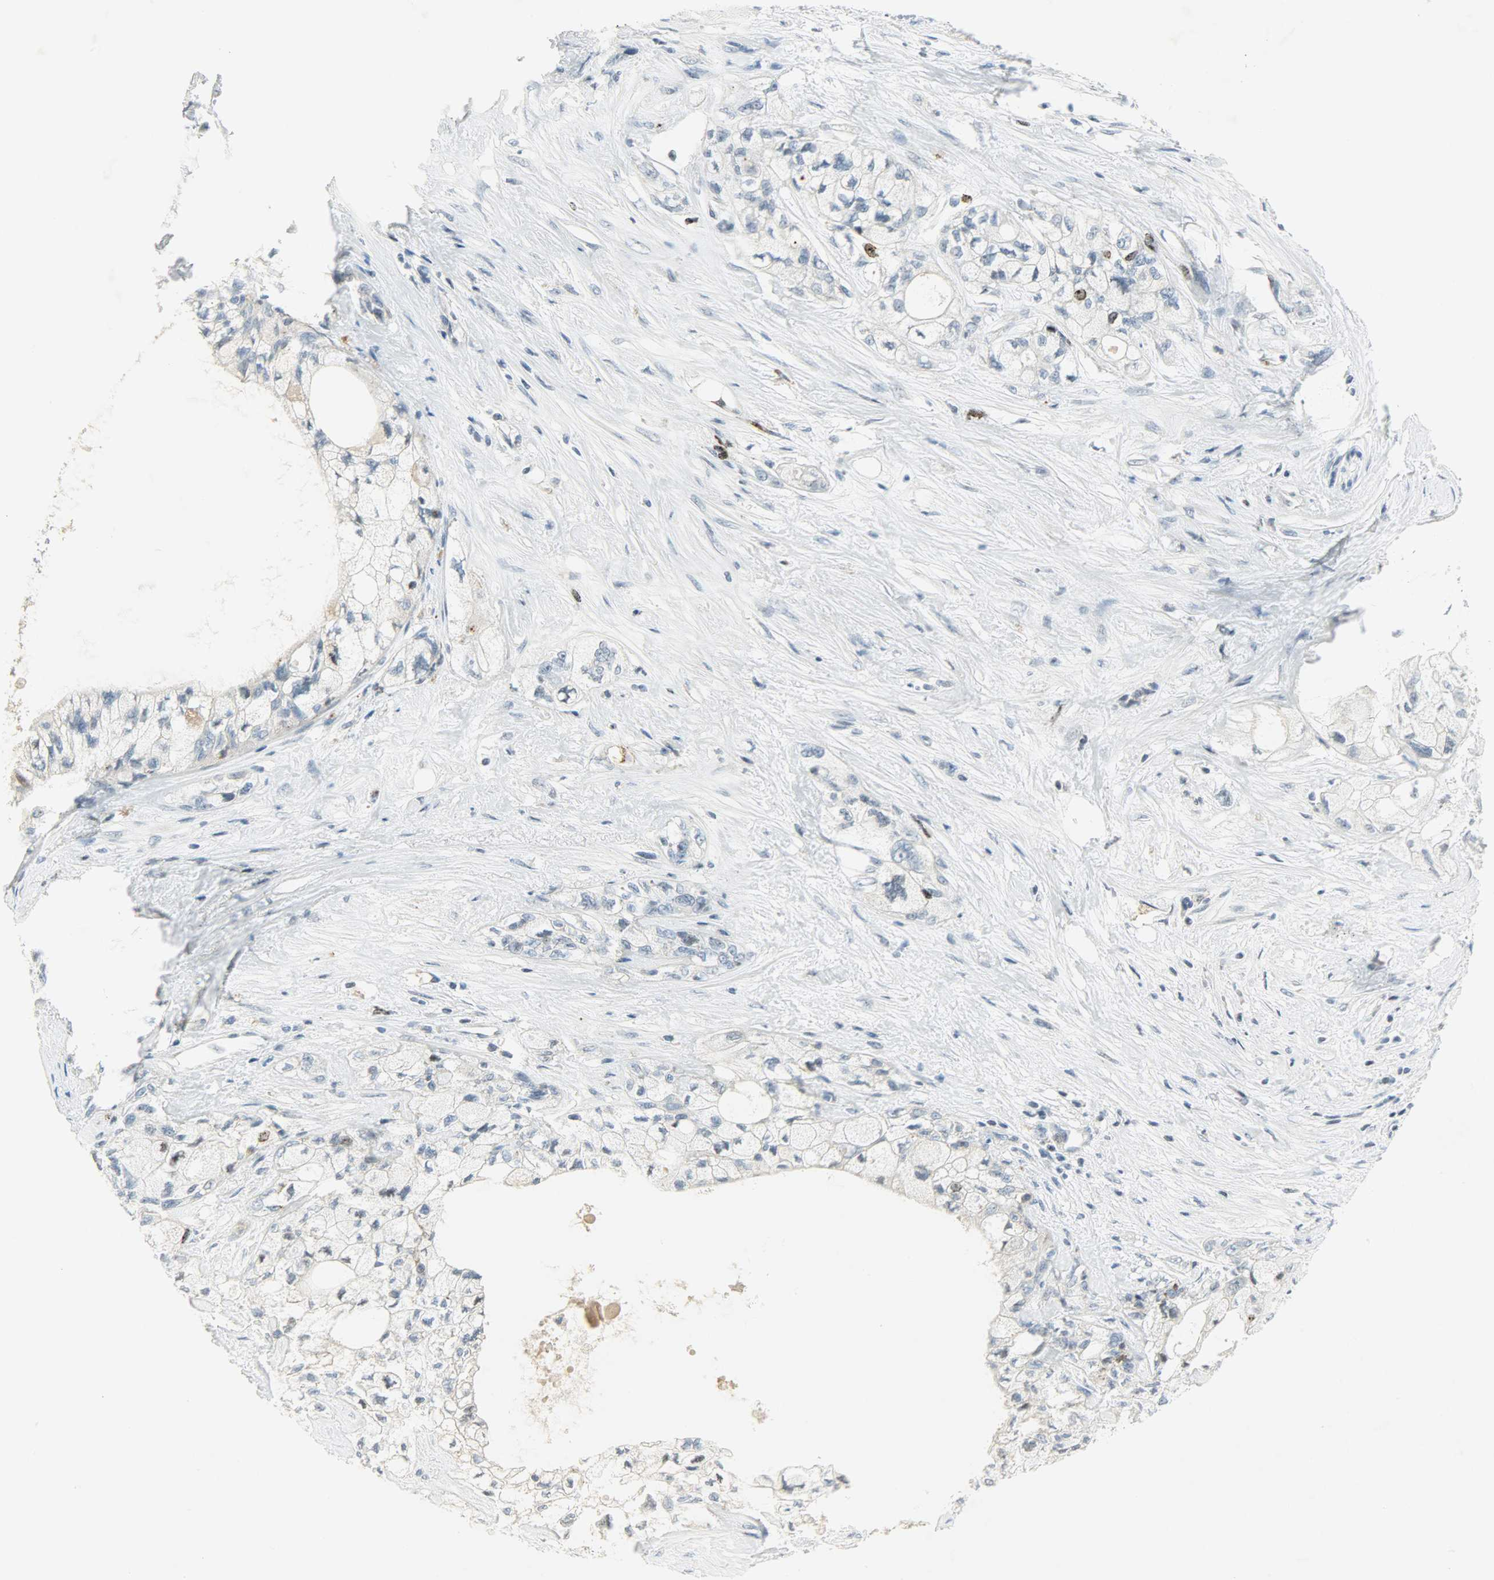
{"staining": {"intensity": "moderate", "quantity": "<25%", "location": "nuclear"}, "tissue": "pancreatic cancer", "cell_type": "Tumor cells", "image_type": "cancer", "snomed": [{"axis": "morphology", "description": "Adenocarcinoma, NOS"}, {"axis": "topography", "description": "Pancreas"}], "caption": "A high-resolution micrograph shows immunohistochemistry (IHC) staining of pancreatic cancer (adenocarcinoma), which displays moderate nuclear expression in about <25% of tumor cells.", "gene": "AURKB", "patient": {"sex": "male", "age": 70}}